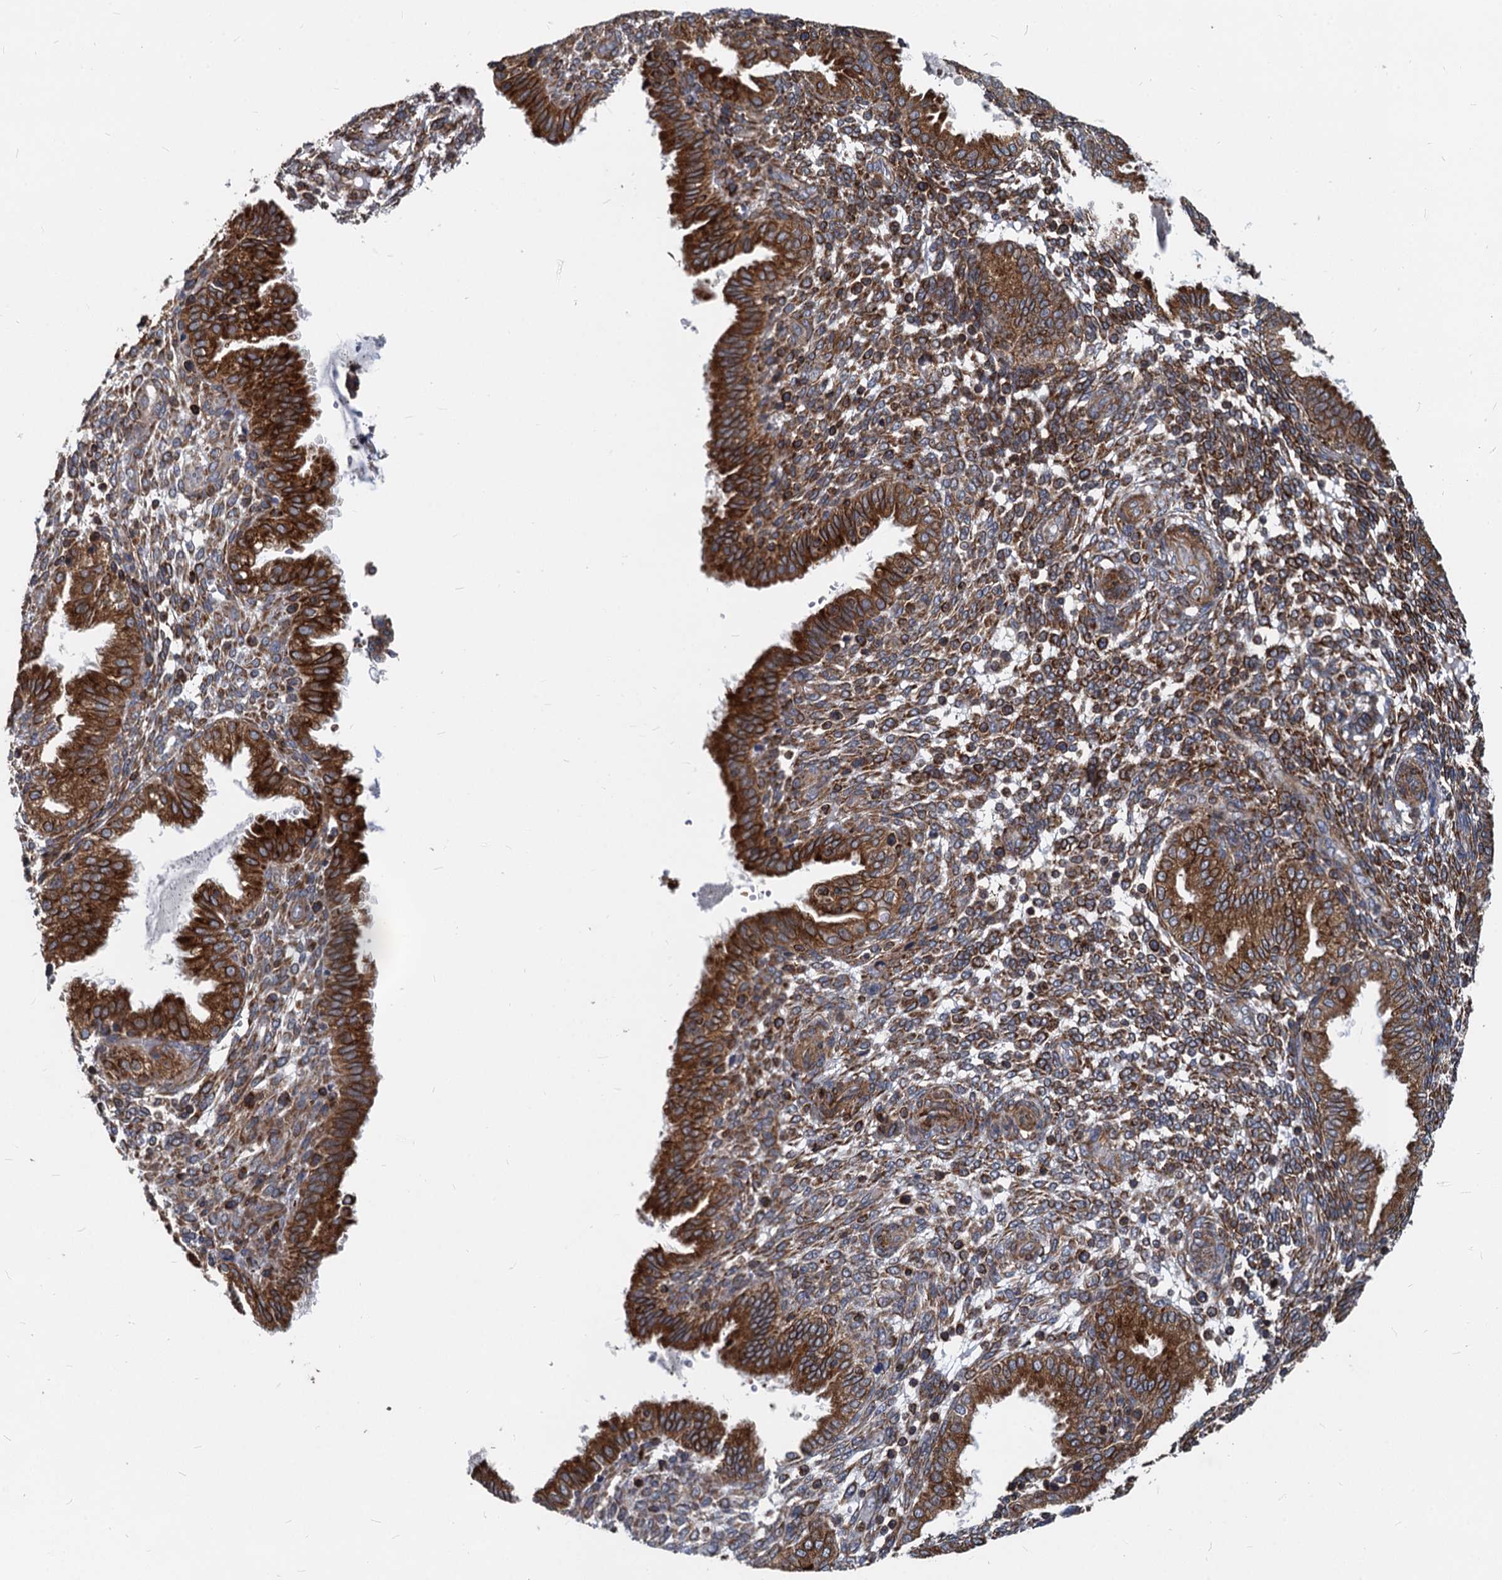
{"staining": {"intensity": "strong", "quantity": ">75%", "location": "cytoplasmic/membranous"}, "tissue": "endometrium", "cell_type": "Cells in endometrial stroma", "image_type": "normal", "snomed": [{"axis": "morphology", "description": "Normal tissue, NOS"}, {"axis": "topography", "description": "Endometrium"}], "caption": "High-power microscopy captured an IHC photomicrograph of normal endometrium, revealing strong cytoplasmic/membranous staining in about >75% of cells in endometrial stroma.", "gene": "STIM1", "patient": {"sex": "female", "age": 33}}